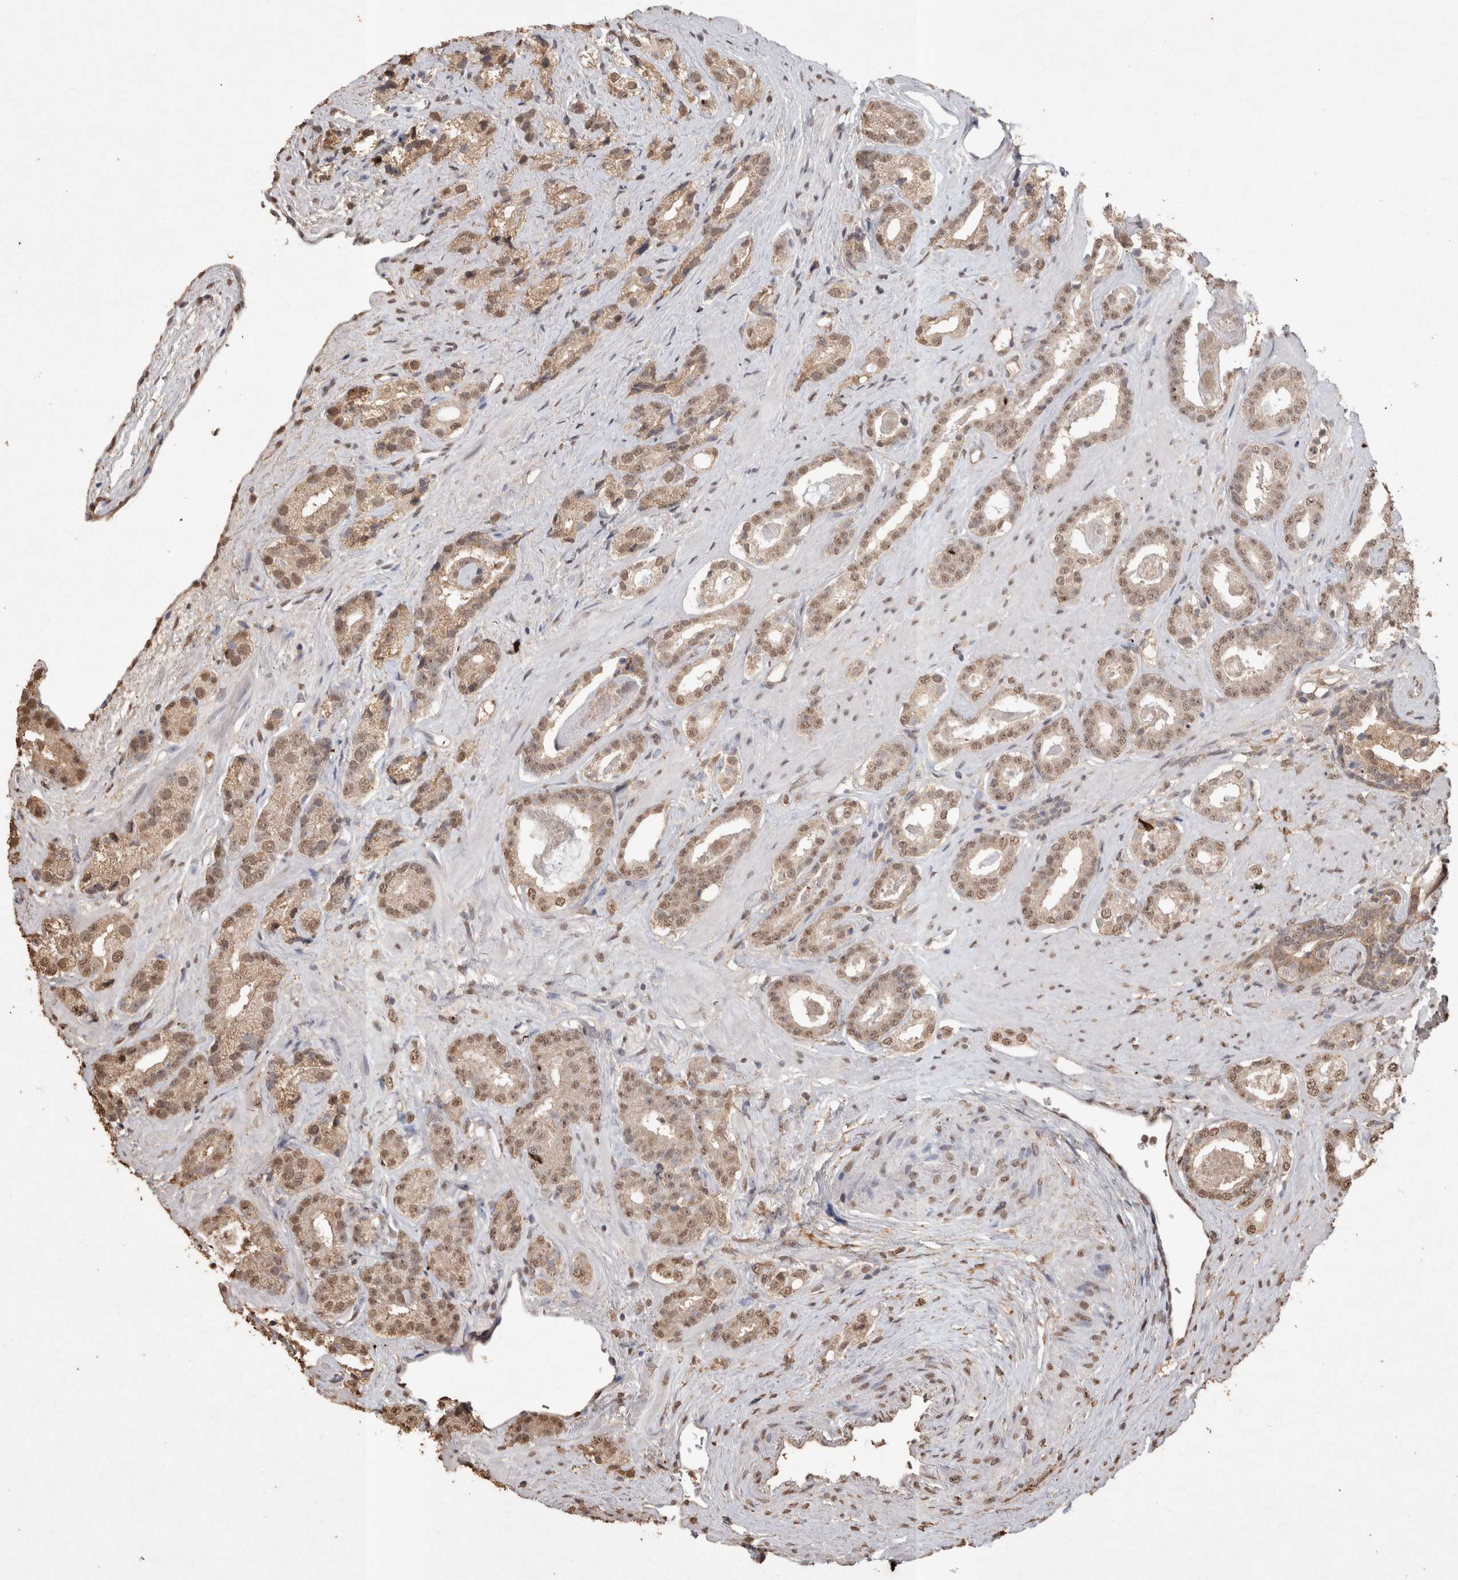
{"staining": {"intensity": "moderate", "quantity": ">75%", "location": "nuclear"}, "tissue": "prostate cancer", "cell_type": "Tumor cells", "image_type": "cancer", "snomed": [{"axis": "morphology", "description": "Adenocarcinoma, High grade"}, {"axis": "topography", "description": "Prostate"}], "caption": "Protein expression analysis of prostate high-grade adenocarcinoma exhibits moderate nuclear positivity in about >75% of tumor cells.", "gene": "MLX", "patient": {"sex": "male", "age": 71}}